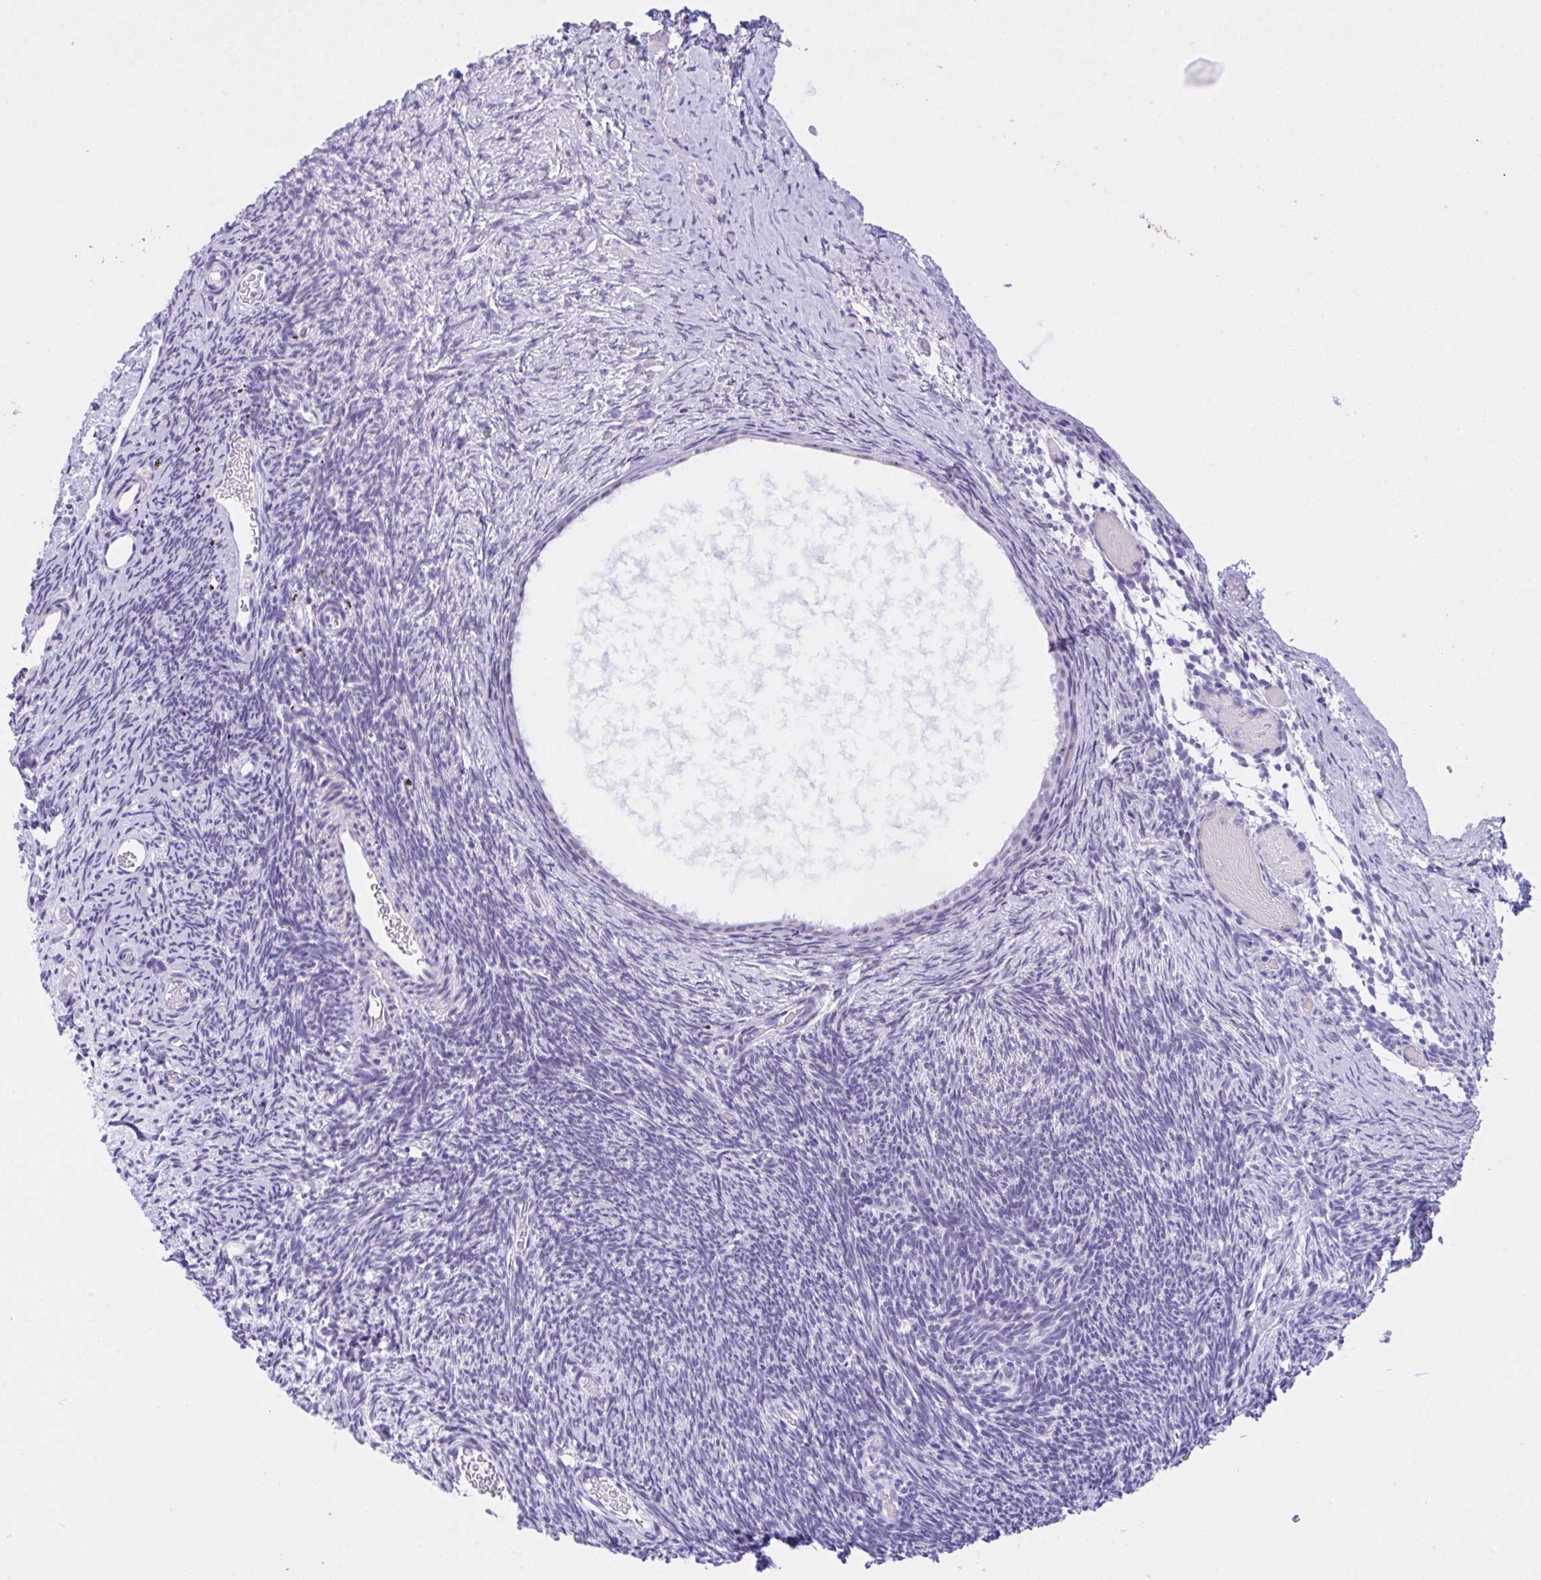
{"staining": {"intensity": "moderate", "quantity": ">75%", "location": "cytoplasmic/membranous"}, "tissue": "ovary", "cell_type": "Follicle cells", "image_type": "normal", "snomed": [{"axis": "morphology", "description": "Normal tissue, NOS"}, {"axis": "topography", "description": "Ovary"}], "caption": "Protein expression by immunohistochemistry displays moderate cytoplasmic/membranous staining in about >75% of follicle cells in unremarkable ovary.", "gene": "YBX2", "patient": {"sex": "female", "age": 39}}